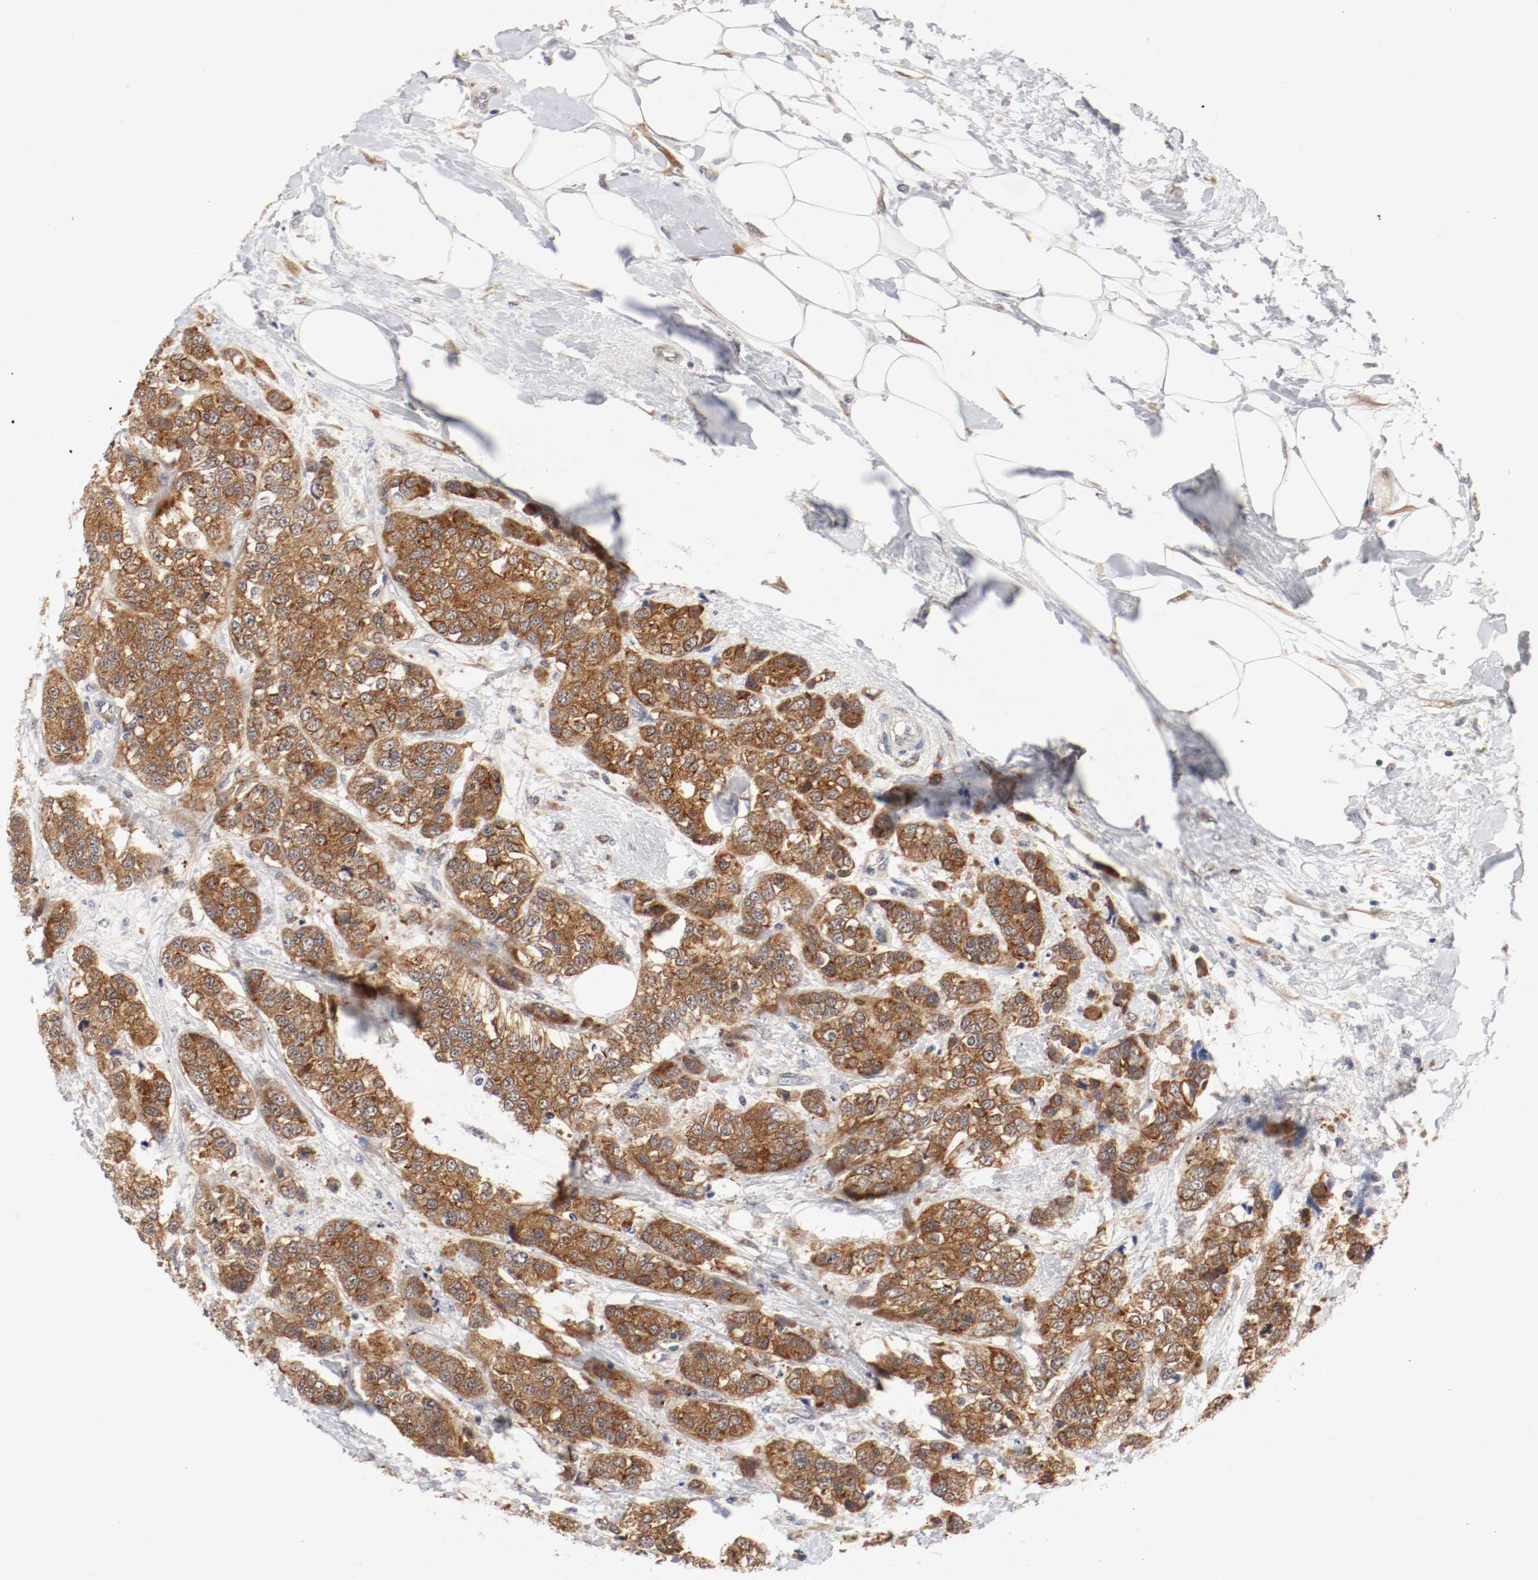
{"staining": {"intensity": "moderate", "quantity": ">75%", "location": "cytoplasmic/membranous"}, "tissue": "breast cancer", "cell_type": "Tumor cells", "image_type": "cancer", "snomed": [{"axis": "morphology", "description": "Duct carcinoma"}, {"axis": "topography", "description": "Breast"}], "caption": "Breast cancer (intraductal carcinoma) stained for a protein (brown) shows moderate cytoplasmic/membranous positive staining in about >75% of tumor cells.", "gene": "FKBP3", "patient": {"sex": "female", "age": 51}}